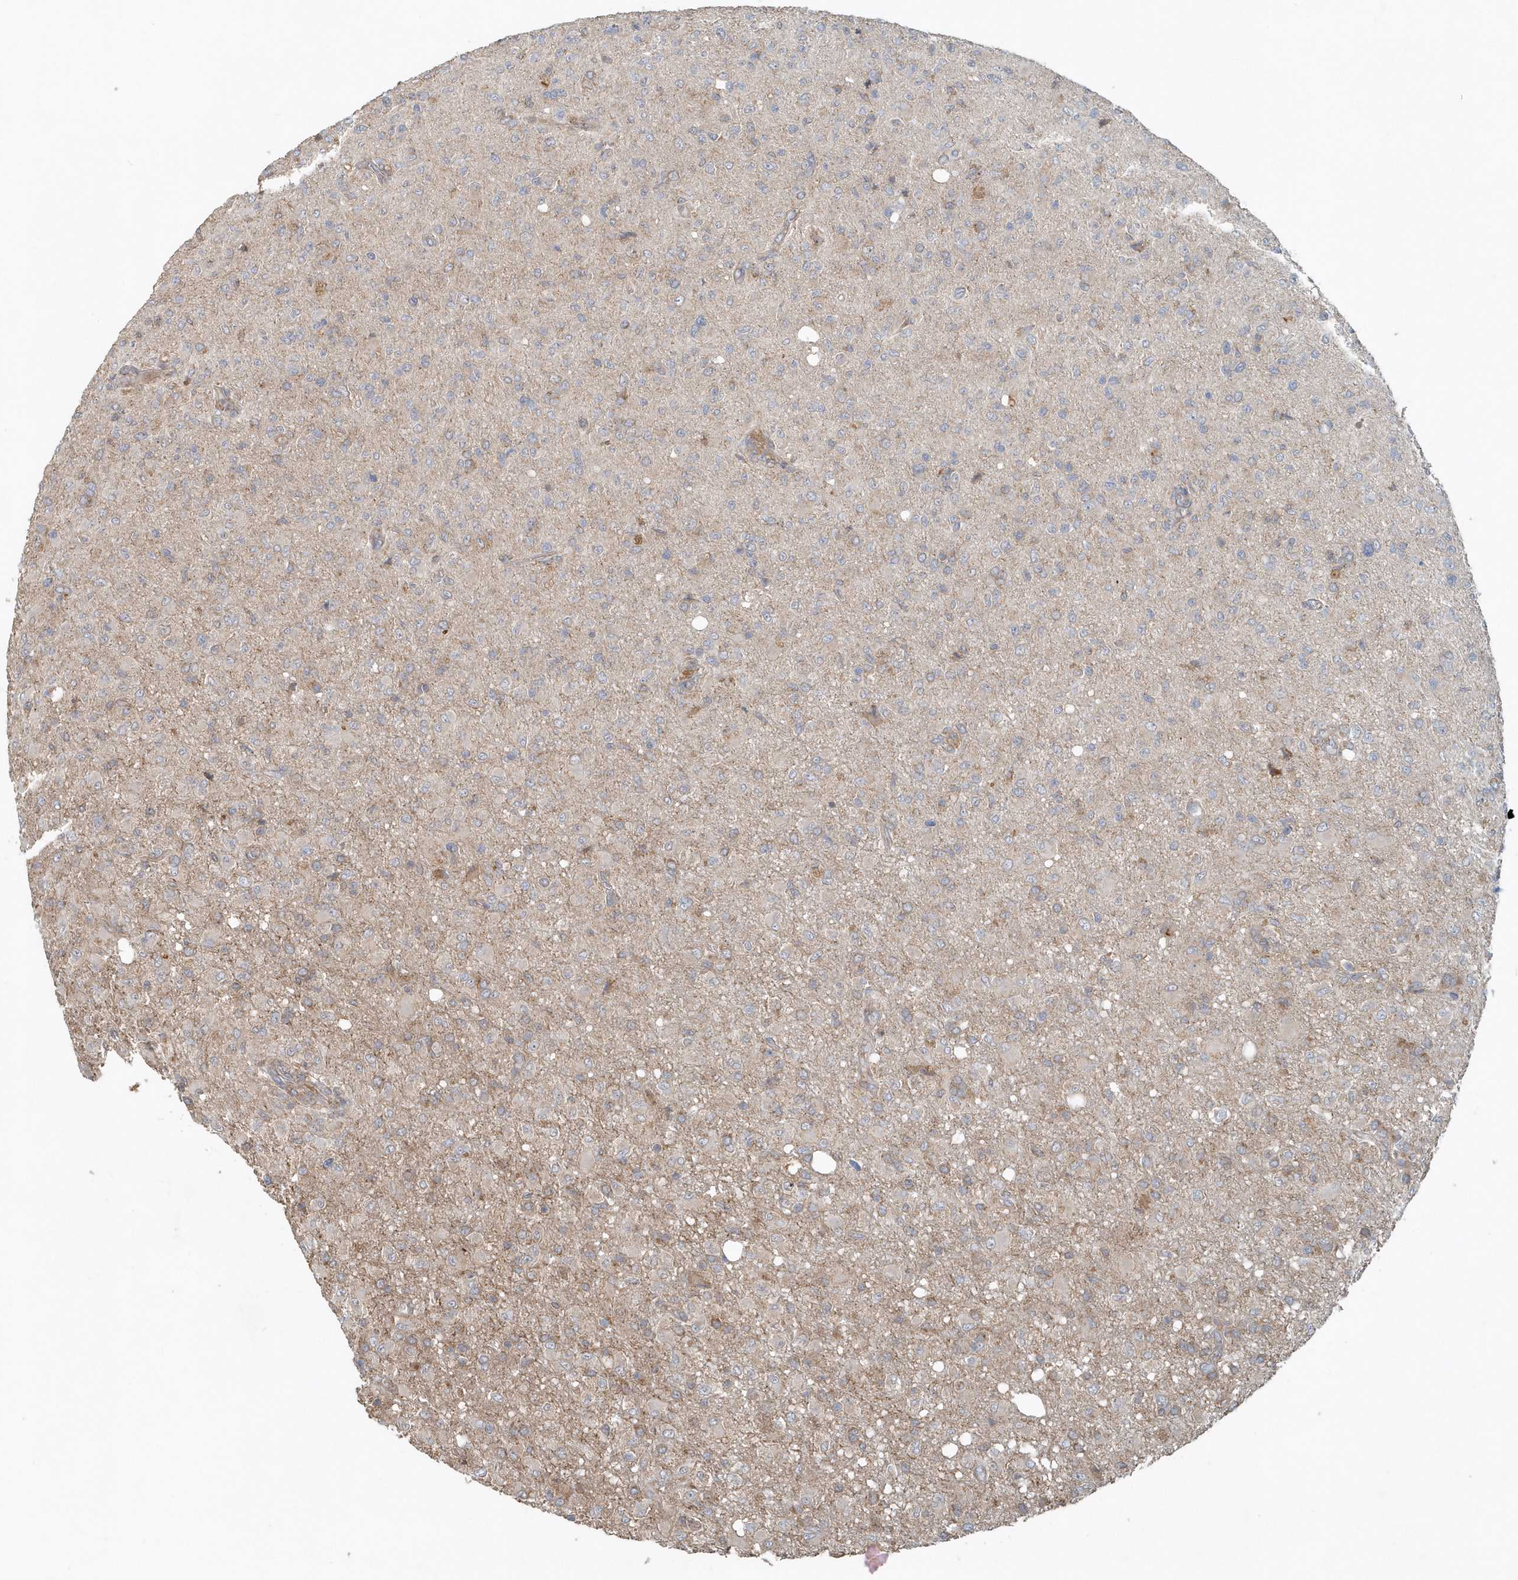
{"staining": {"intensity": "weak", "quantity": "<25%", "location": "cytoplasmic/membranous"}, "tissue": "glioma", "cell_type": "Tumor cells", "image_type": "cancer", "snomed": [{"axis": "morphology", "description": "Glioma, malignant, High grade"}, {"axis": "topography", "description": "Brain"}], "caption": "Tumor cells show no significant protein expression in glioma. Nuclei are stained in blue.", "gene": "MMUT", "patient": {"sex": "female", "age": 57}}